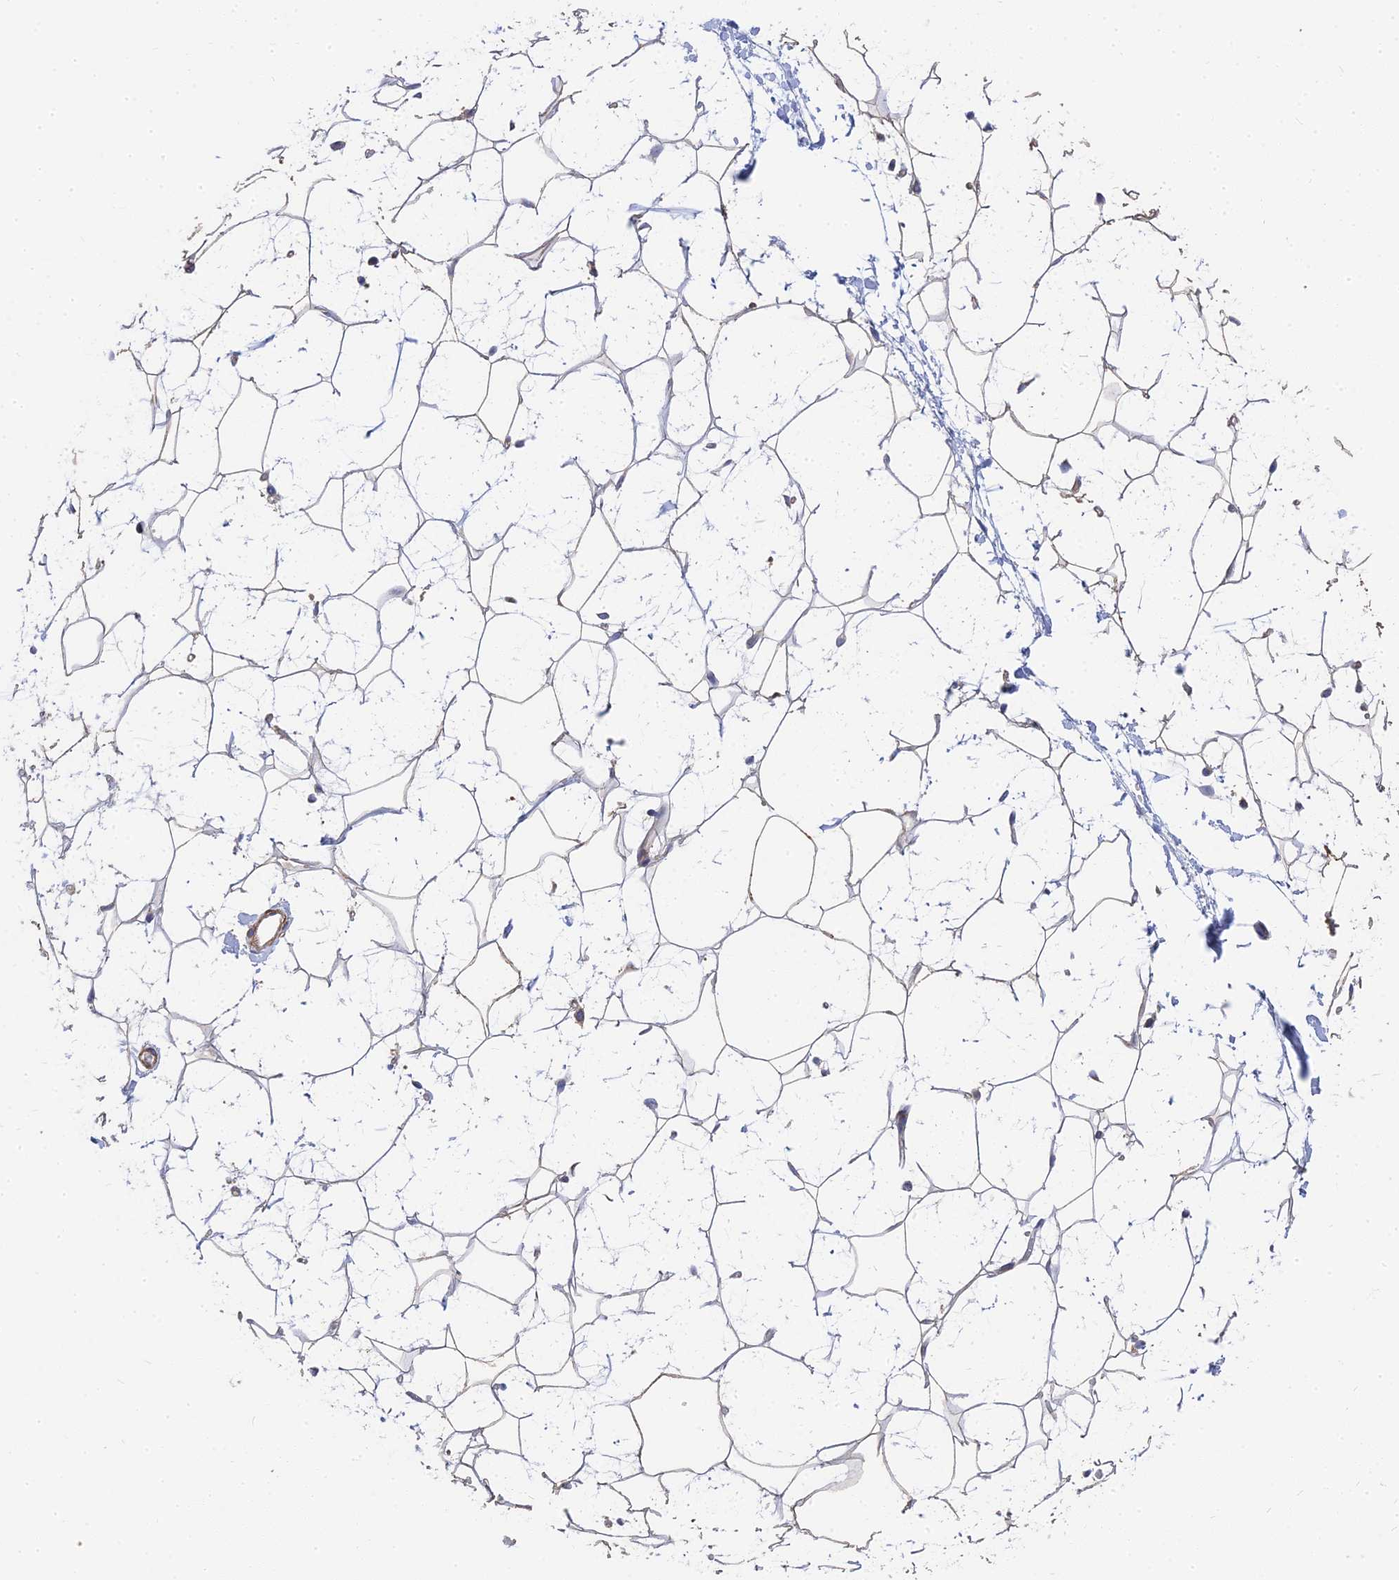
{"staining": {"intensity": "weak", "quantity": "25%-75%", "location": "cytoplasmic/membranous"}, "tissue": "adipose tissue", "cell_type": "Adipocytes", "image_type": "normal", "snomed": [{"axis": "morphology", "description": "Normal tissue, NOS"}, {"axis": "topography", "description": "Breast"}], "caption": "Immunohistochemical staining of normal human adipose tissue reveals 25%-75% levels of weak cytoplasmic/membranous protein staining in about 25%-75% of adipocytes.", "gene": "MRPL15", "patient": {"sex": "female", "age": 26}}